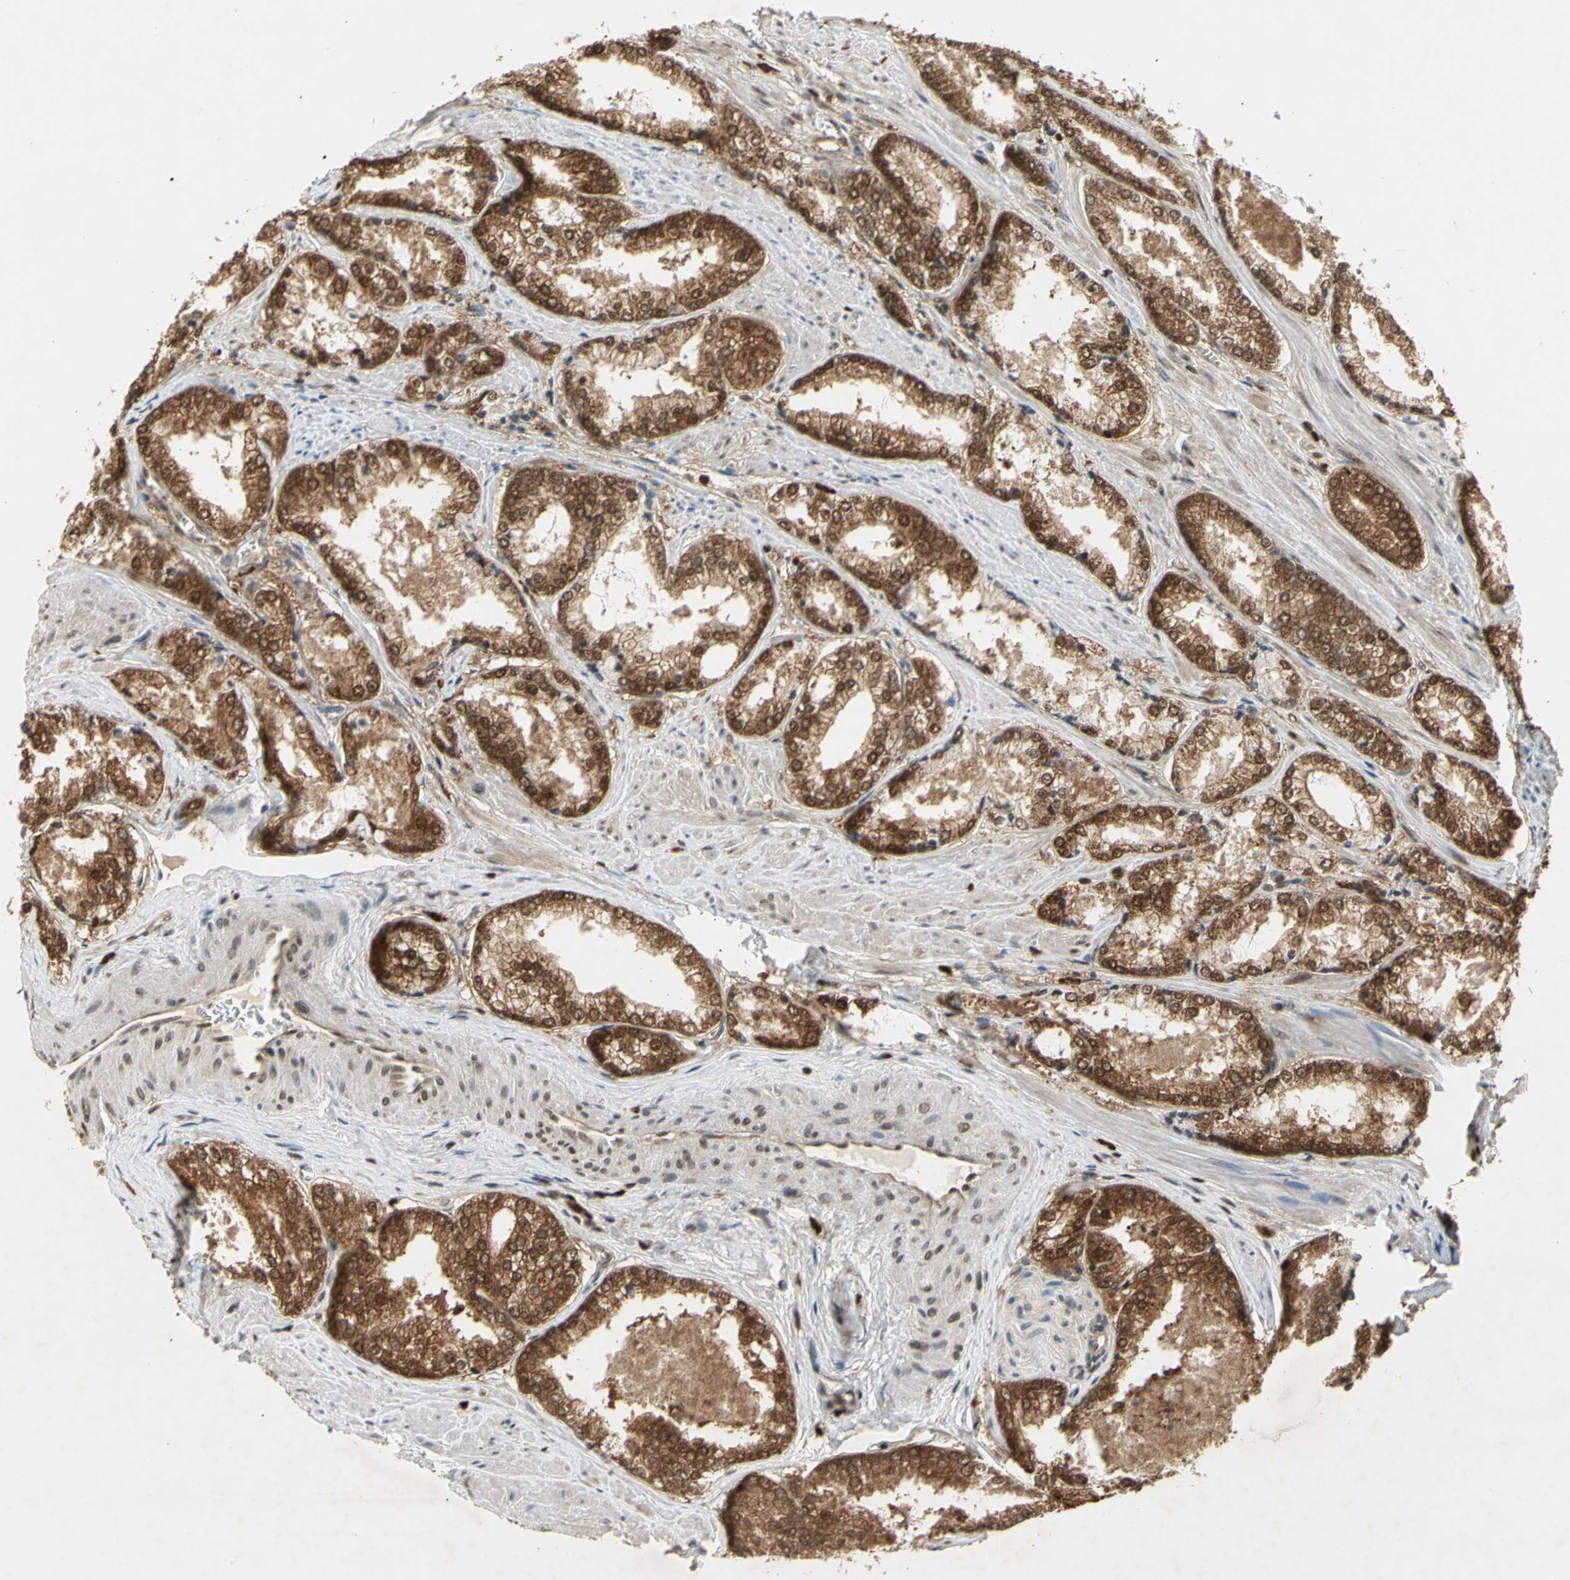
{"staining": {"intensity": "moderate", "quantity": ">75%", "location": "cytoplasmic/membranous,nuclear"}, "tissue": "prostate cancer", "cell_type": "Tumor cells", "image_type": "cancer", "snomed": [{"axis": "morphology", "description": "Adenocarcinoma, Low grade"}, {"axis": "topography", "description": "Prostate"}], "caption": "A medium amount of moderate cytoplasmic/membranous and nuclear staining is present in approximately >75% of tumor cells in prostate cancer tissue.", "gene": "GSR", "patient": {"sex": "male", "age": 64}}